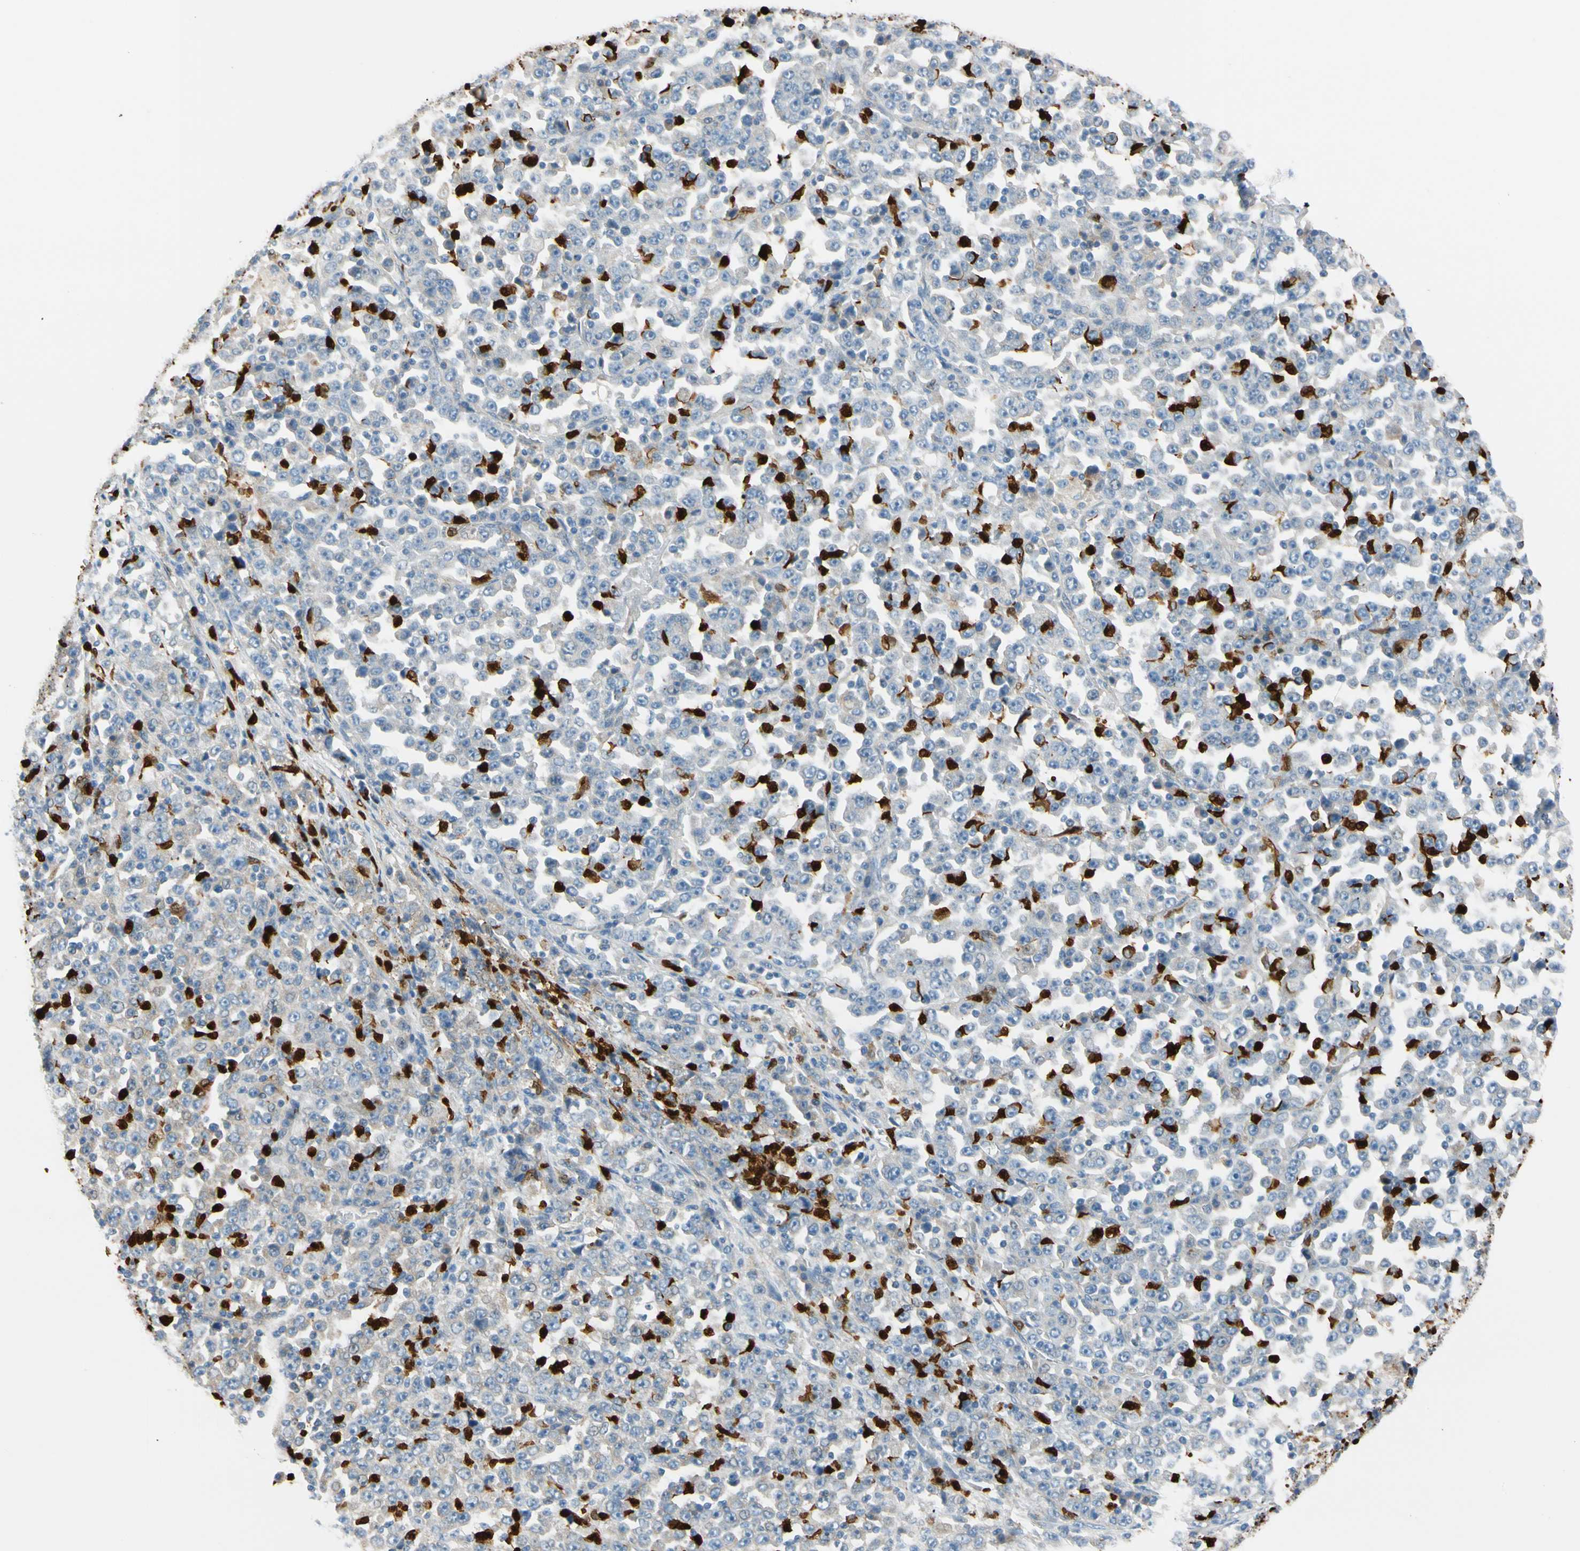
{"staining": {"intensity": "negative", "quantity": "none", "location": "none"}, "tissue": "stomach cancer", "cell_type": "Tumor cells", "image_type": "cancer", "snomed": [{"axis": "morphology", "description": "Normal tissue, NOS"}, {"axis": "morphology", "description": "Adenocarcinoma, NOS"}, {"axis": "topography", "description": "Stomach, upper"}, {"axis": "topography", "description": "Stomach"}], "caption": "Tumor cells show no significant protein staining in stomach cancer (adenocarcinoma).", "gene": "TRAF5", "patient": {"sex": "male", "age": 59}}